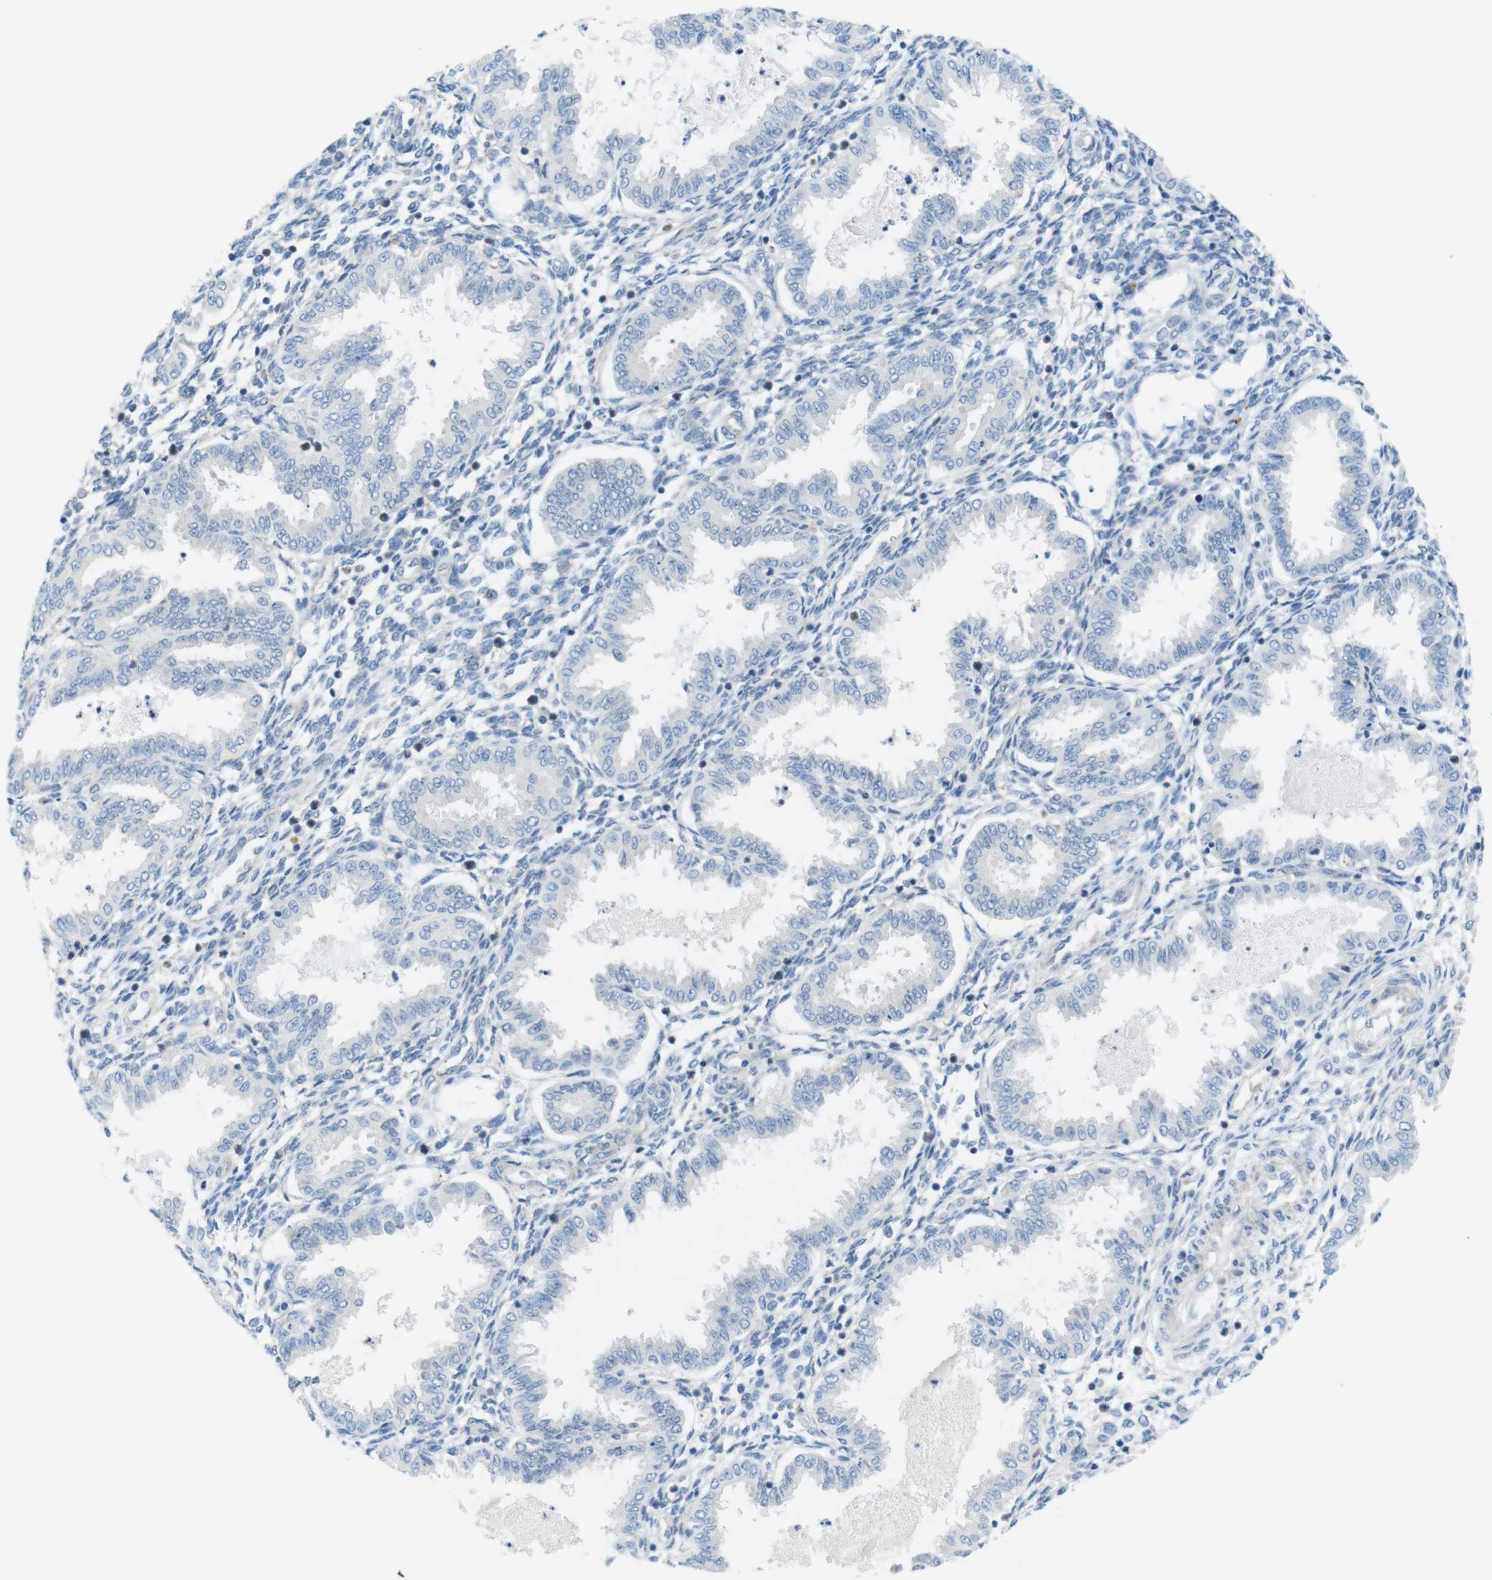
{"staining": {"intensity": "weak", "quantity": "<25%", "location": "cytoplasmic/membranous"}, "tissue": "endometrium", "cell_type": "Cells in endometrial stroma", "image_type": "normal", "snomed": [{"axis": "morphology", "description": "Normal tissue, NOS"}, {"axis": "topography", "description": "Endometrium"}], "caption": "Benign endometrium was stained to show a protein in brown. There is no significant positivity in cells in endometrial stroma. Brightfield microscopy of immunohistochemistry (IHC) stained with DAB (brown) and hematoxylin (blue), captured at high magnification.", "gene": "MTHFD1L", "patient": {"sex": "female", "age": 33}}